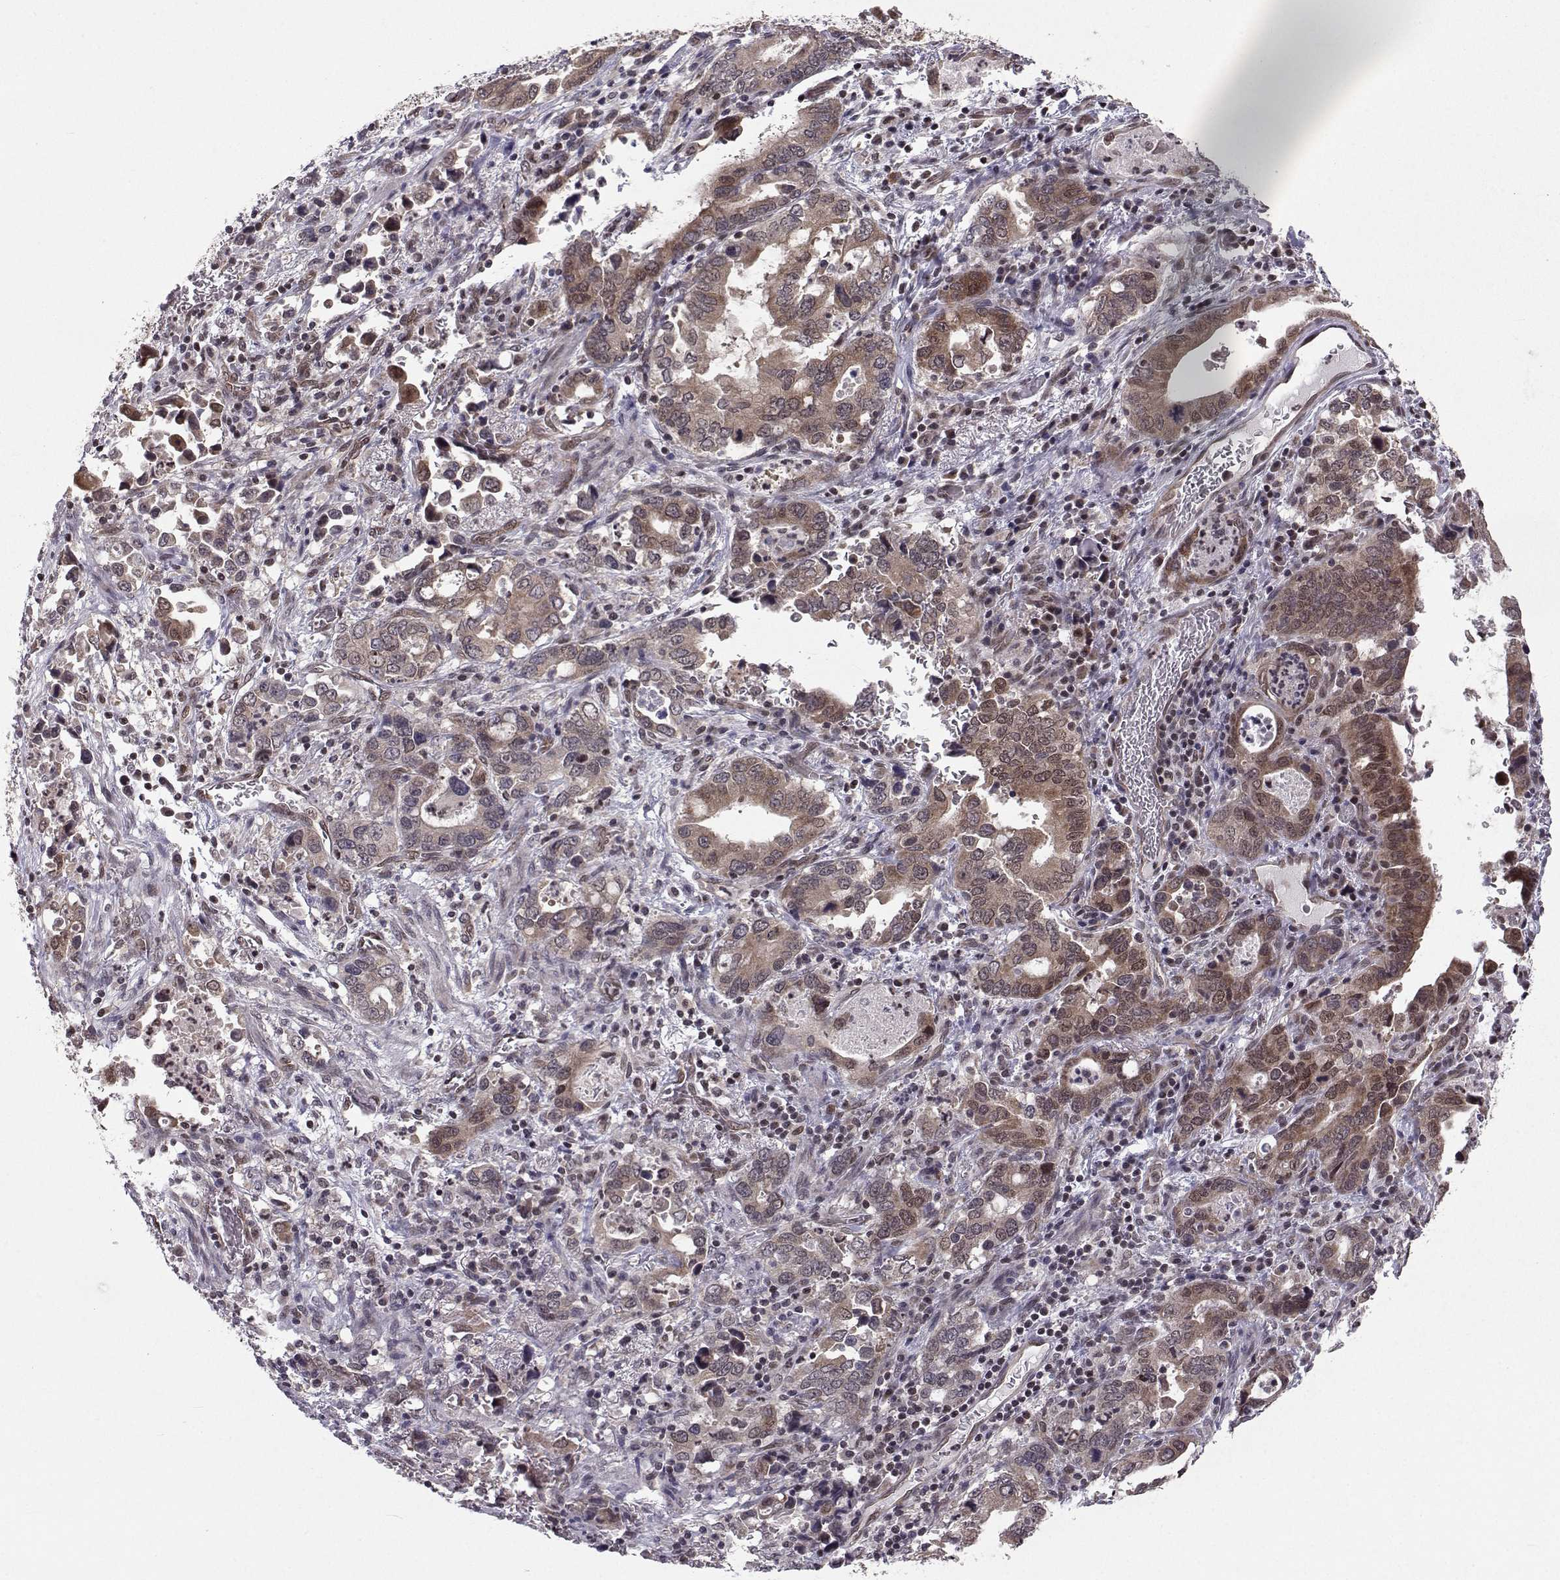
{"staining": {"intensity": "moderate", "quantity": ">75%", "location": "cytoplasmic/membranous"}, "tissue": "stomach cancer", "cell_type": "Tumor cells", "image_type": "cancer", "snomed": [{"axis": "morphology", "description": "Adenocarcinoma, NOS"}, {"axis": "topography", "description": "Stomach, upper"}], "caption": "Approximately >75% of tumor cells in human stomach adenocarcinoma show moderate cytoplasmic/membranous protein staining as visualized by brown immunohistochemical staining.", "gene": "PKN2", "patient": {"sex": "male", "age": 74}}